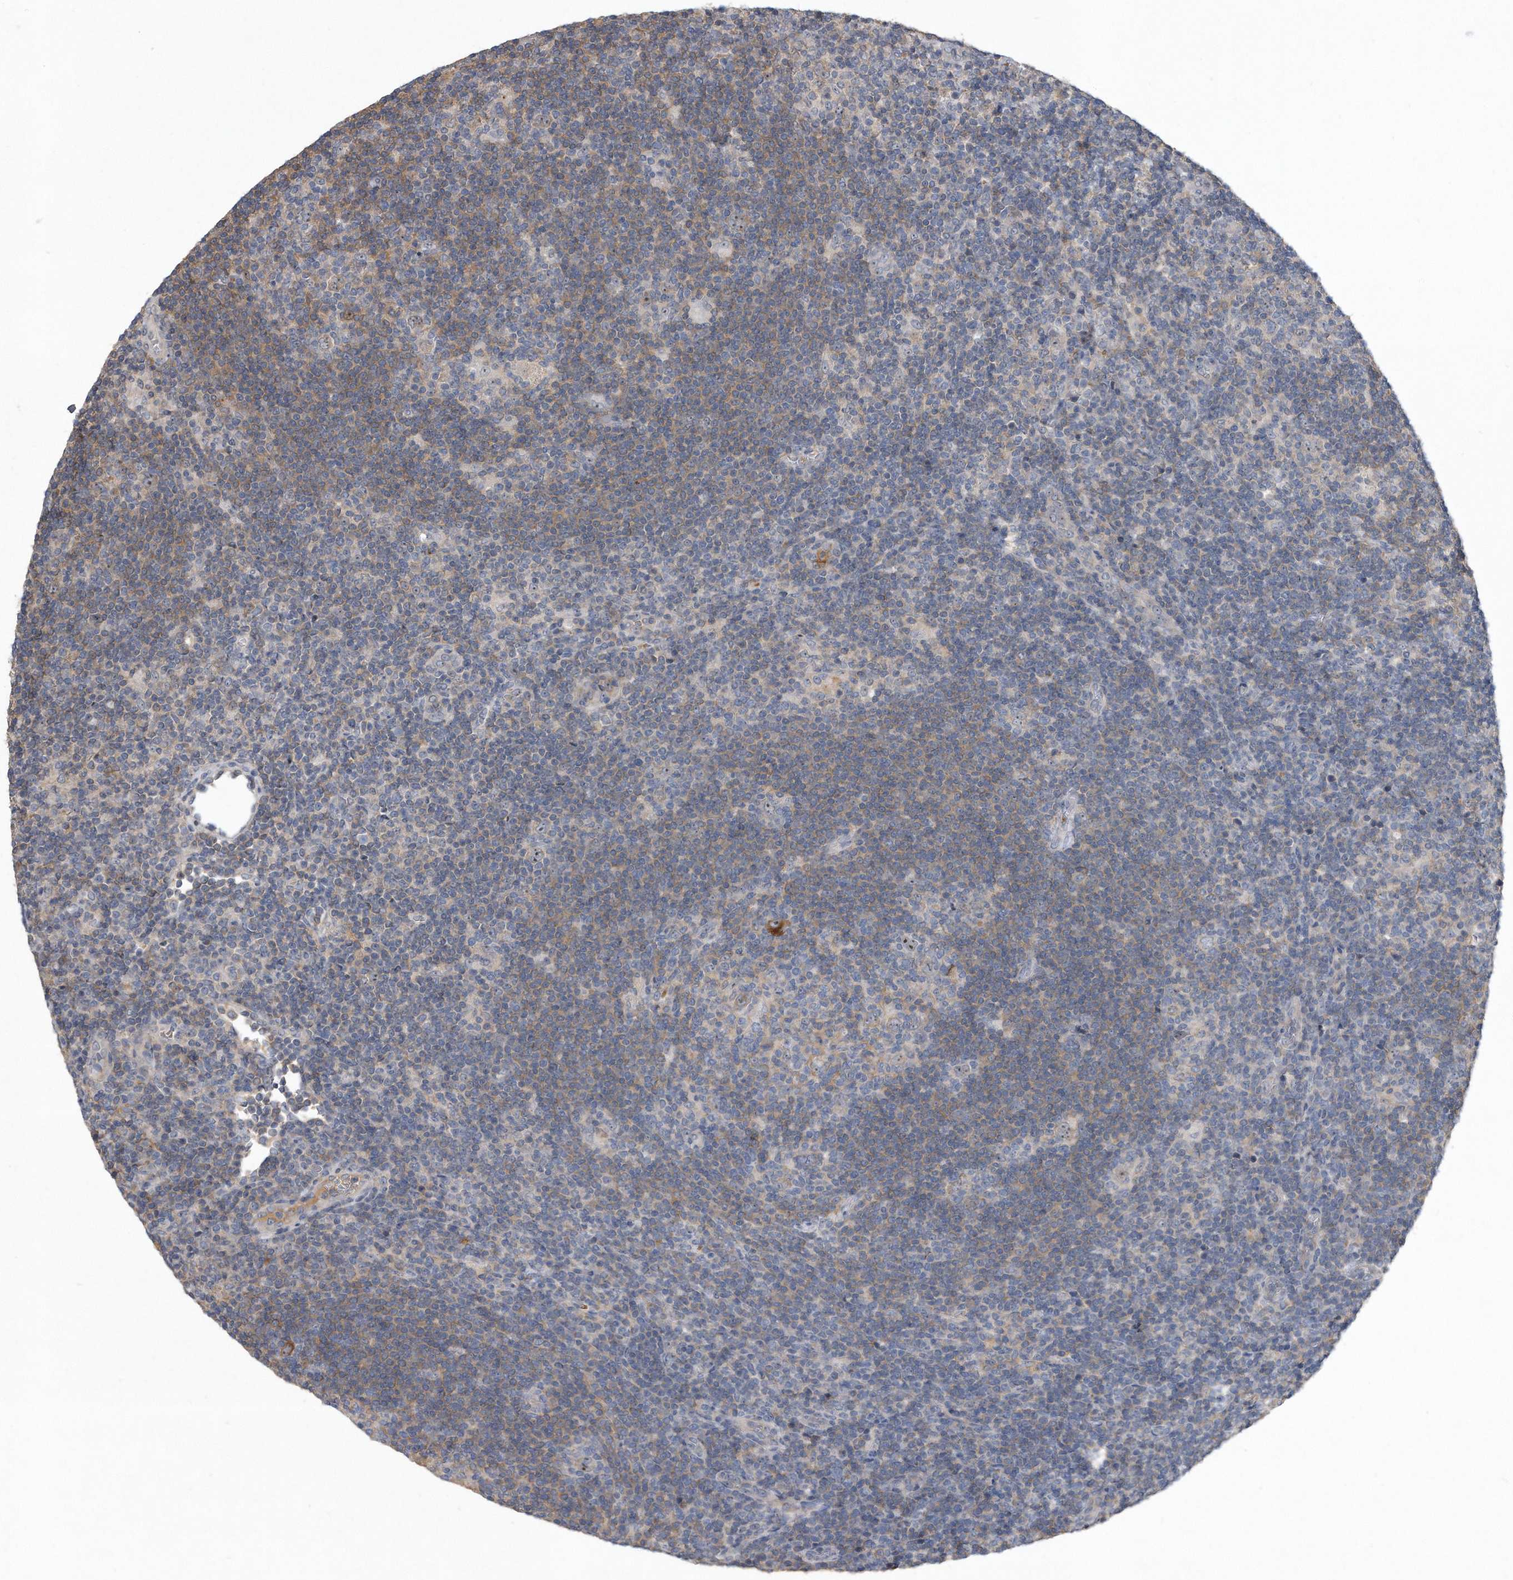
{"staining": {"intensity": "moderate", "quantity": "<25%", "location": "nuclear"}, "tissue": "lymphoma", "cell_type": "Tumor cells", "image_type": "cancer", "snomed": [{"axis": "morphology", "description": "Hodgkin's disease, NOS"}, {"axis": "topography", "description": "Lymph node"}], "caption": "Immunohistochemical staining of human Hodgkin's disease displays moderate nuclear protein positivity in approximately <25% of tumor cells.", "gene": "PGBD2", "patient": {"sex": "female", "age": 57}}